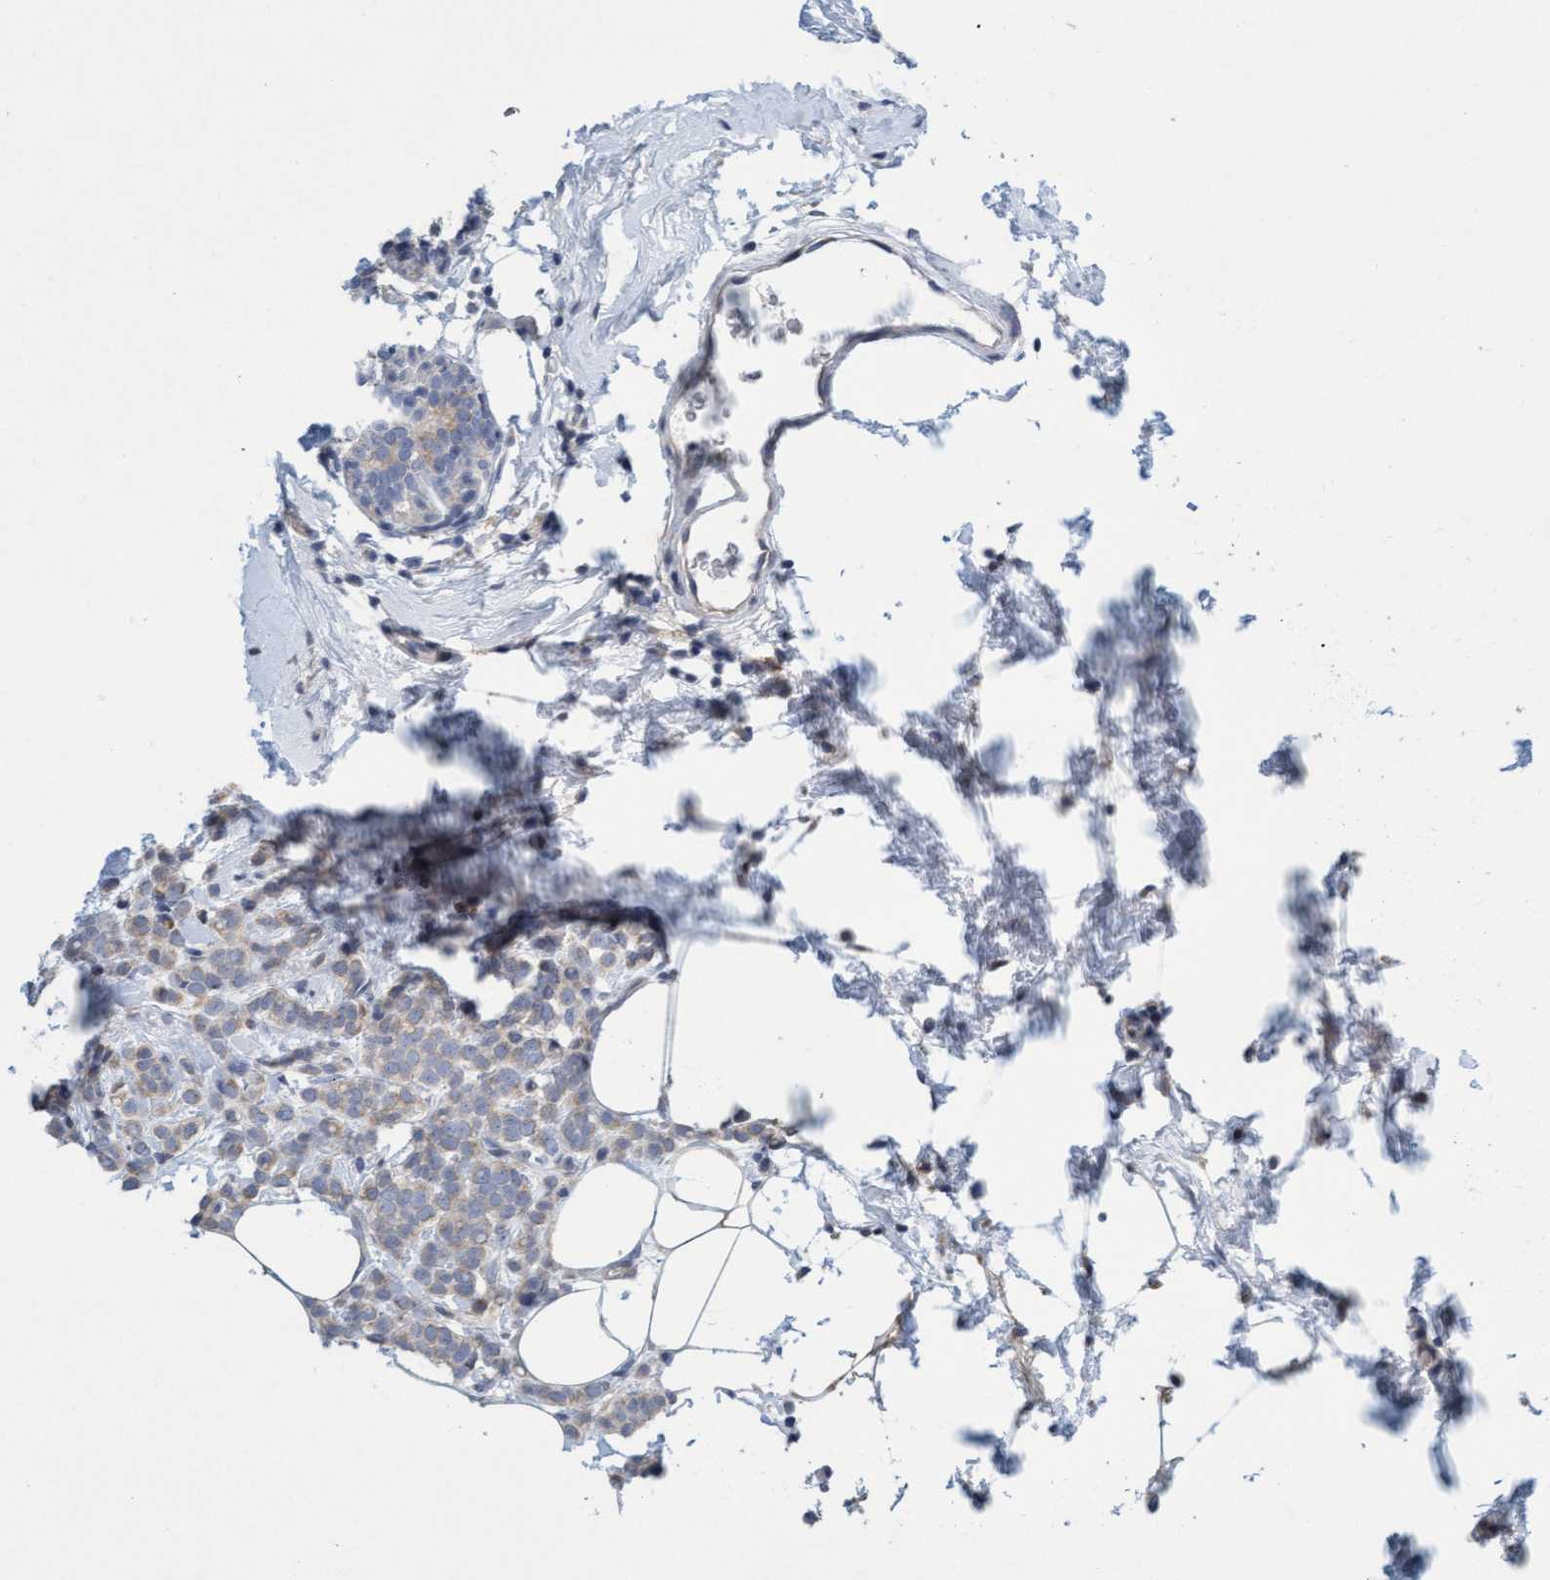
{"staining": {"intensity": "weak", "quantity": "<25%", "location": "cytoplasmic/membranous"}, "tissue": "breast cancer", "cell_type": "Tumor cells", "image_type": "cancer", "snomed": [{"axis": "morphology", "description": "Lobular carcinoma"}, {"axis": "topography", "description": "Breast"}], "caption": "A histopathology image of human breast lobular carcinoma is negative for staining in tumor cells.", "gene": "DDHD2", "patient": {"sex": "female", "age": 50}}